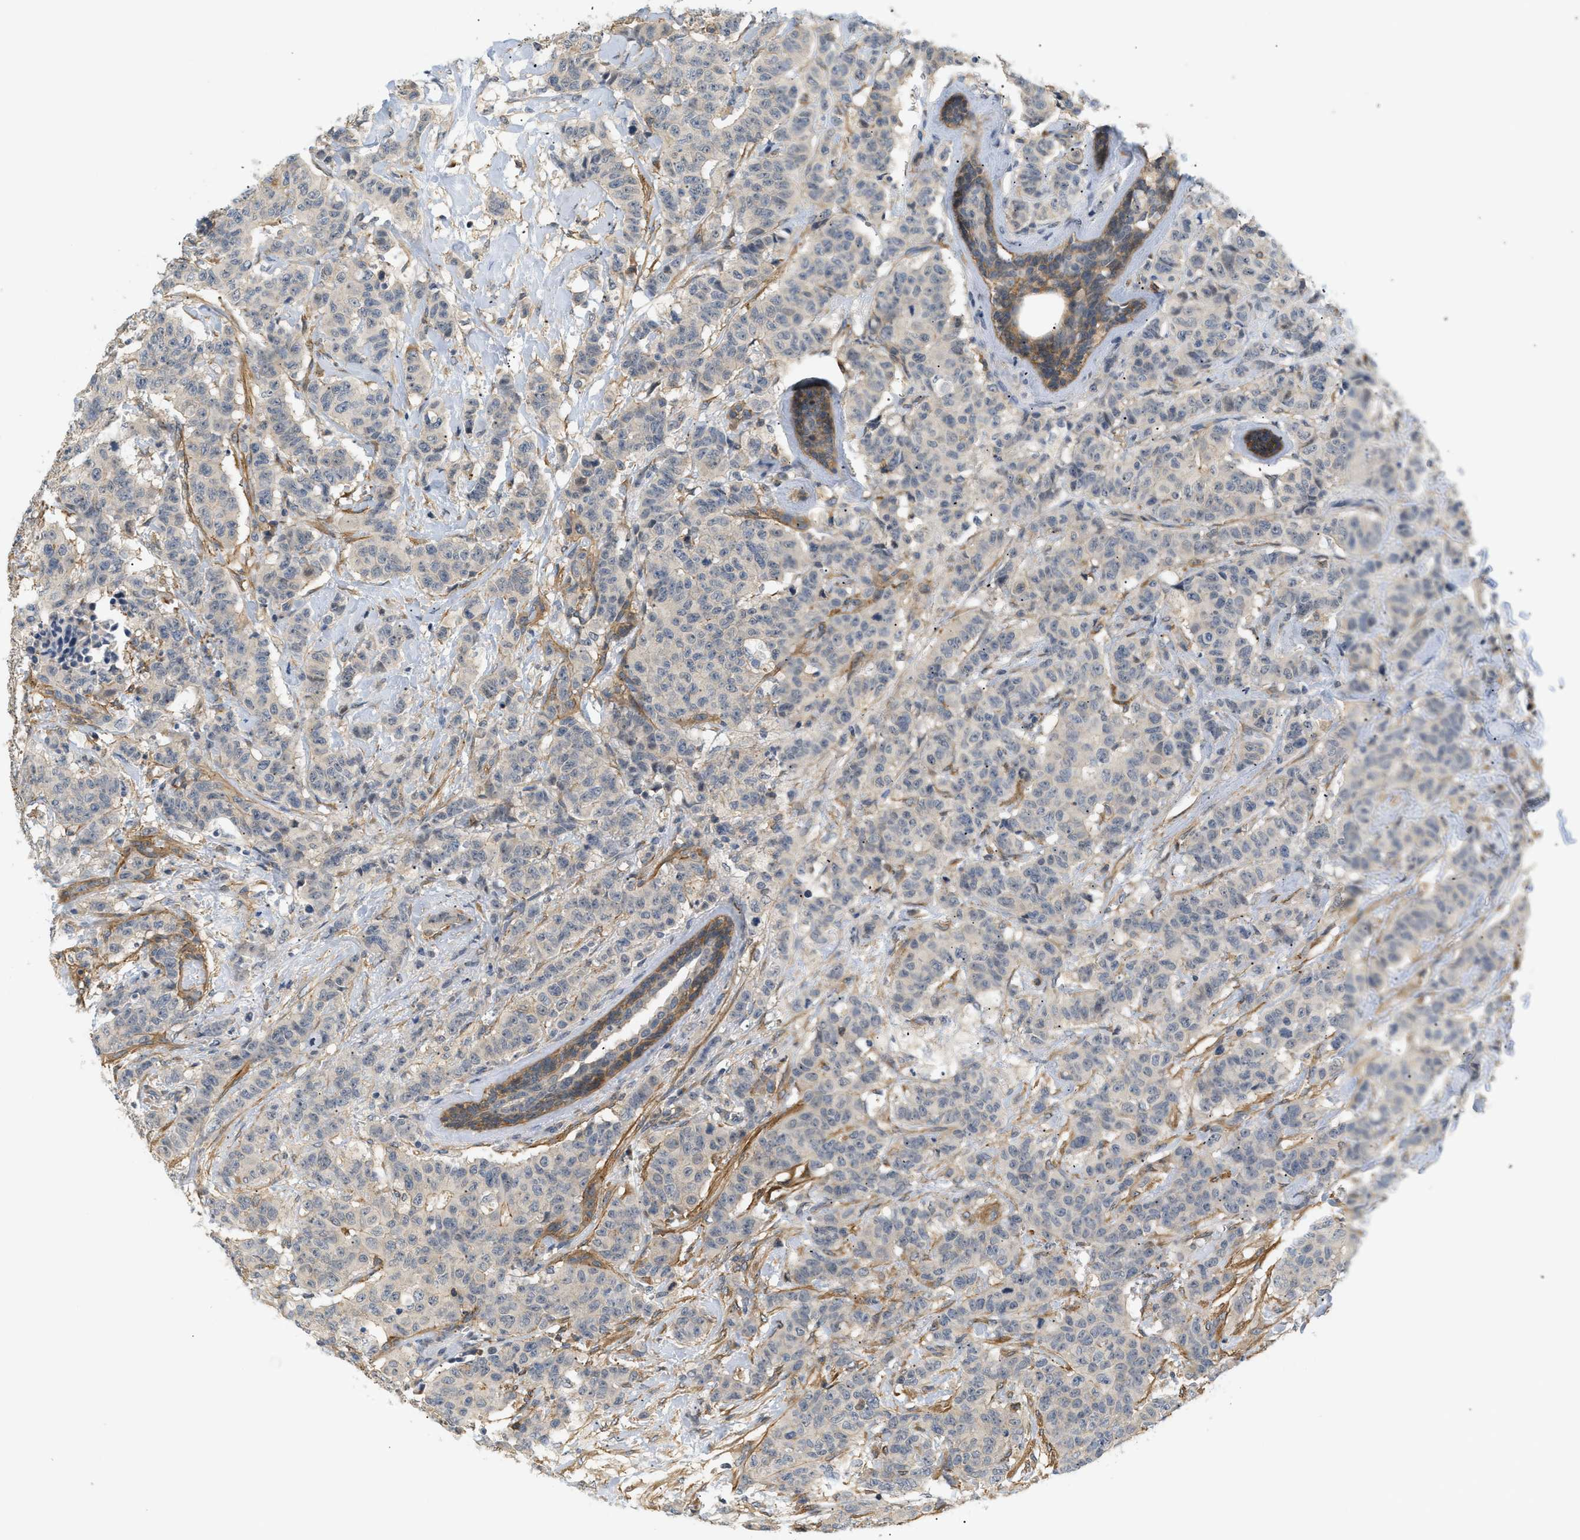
{"staining": {"intensity": "negative", "quantity": "none", "location": "none"}, "tissue": "breast cancer", "cell_type": "Tumor cells", "image_type": "cancer", "snomed": [{"axis": "morphology", "description": "Normal tissue, NOS"}, {"axis": "morphology", "description": "Duct carcinoma"}, {"axis": "topography", "description": "Breast"}], "caption": "Micrograph shows no significant protein expression in tumor cells of breast infiltrating ductal carcinoma.", "gene": "CORO2B", "patient": {"sex": "female", "age": 40}}